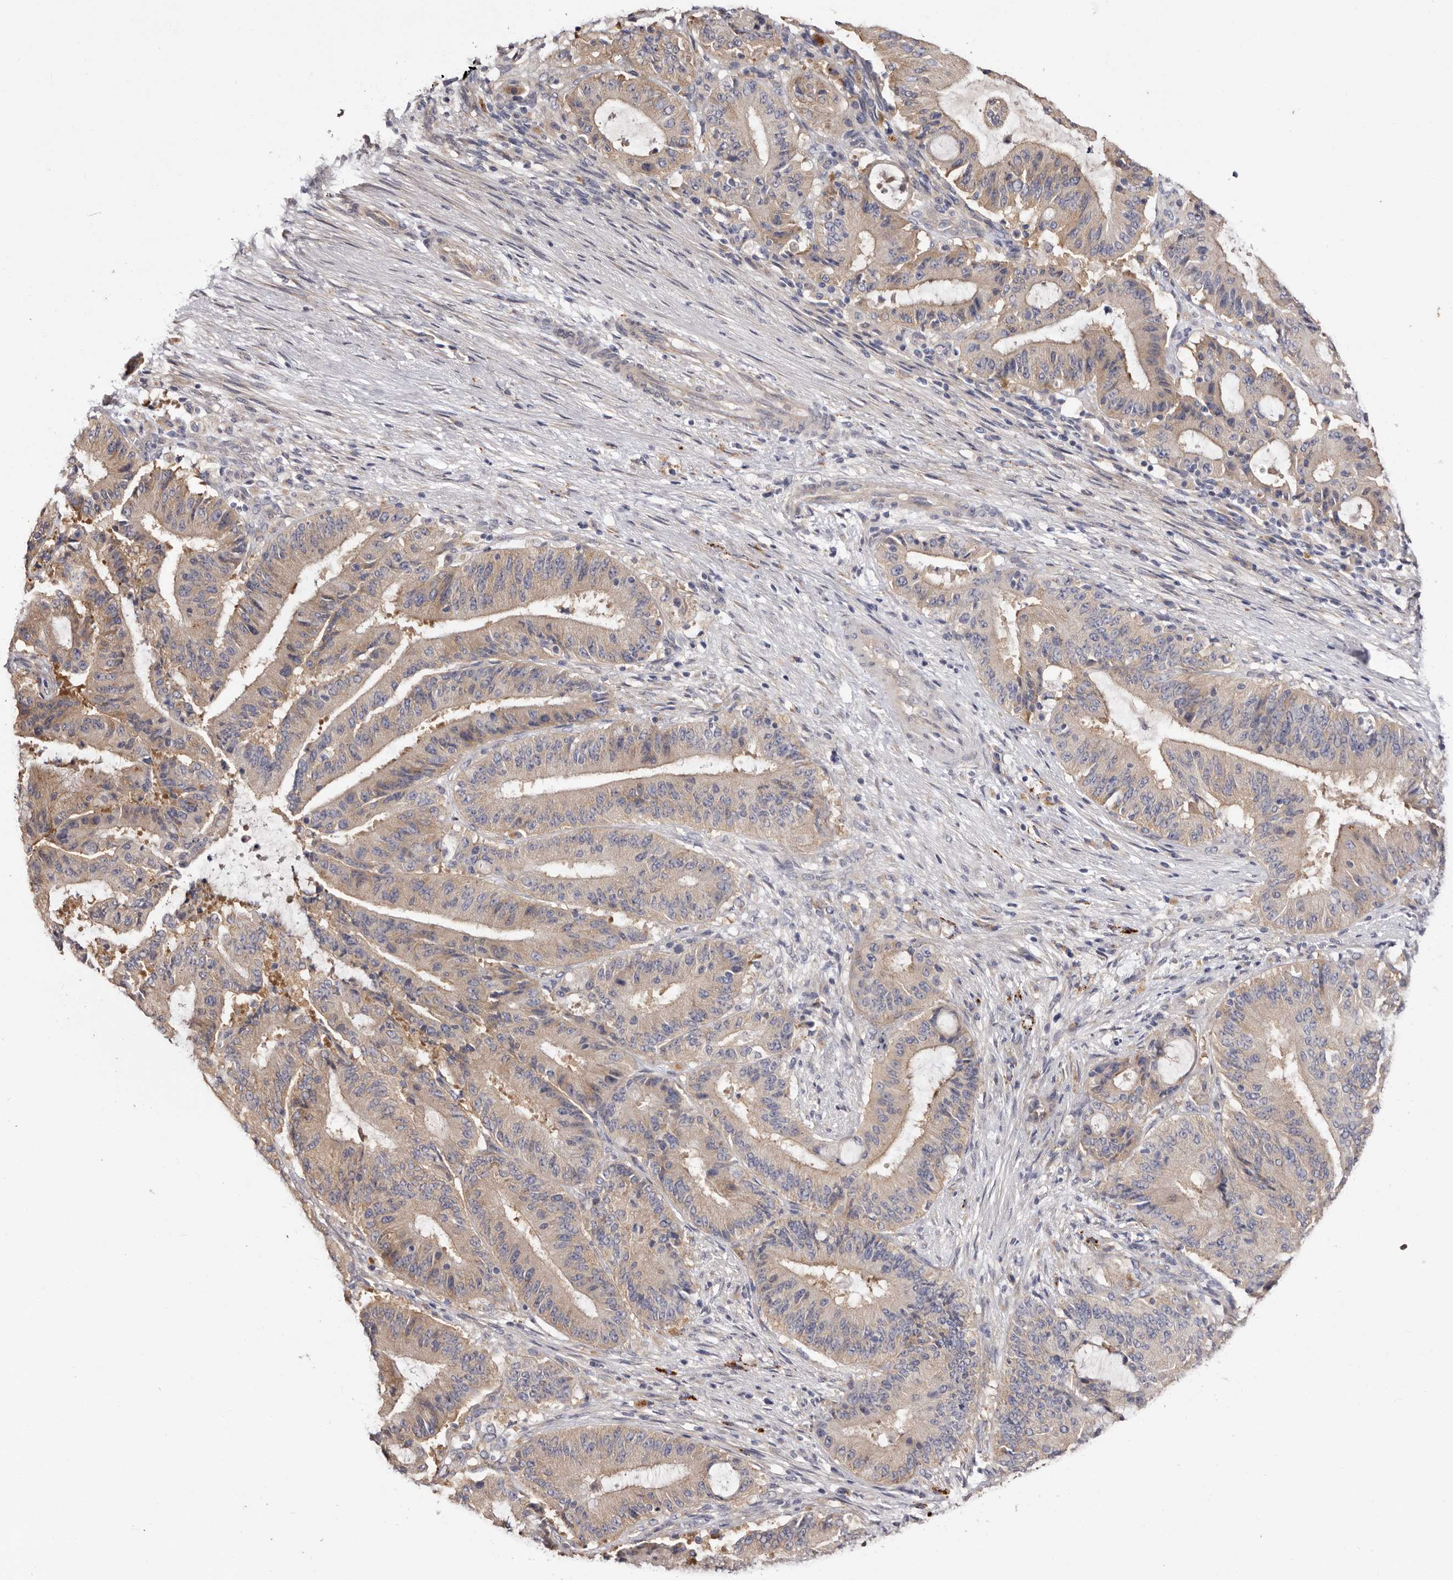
{"staining": {"intensity": "weak", "quantity": ">75%", "location": "cytoplasmic/membranous"}, "tissue": "liver cancer", "cell_type": "Tumor cells", "image_type": "cancer", "snomed": [{"axis": "morphology", "description": "Normal tissue, NOS"}, {"axis": "morphology", "description": "Cholangiocarcinoma"}, {"axis": "topography", "description": "Liver"}, {"axis": "topography", "description": "Peripheral nerve tissue"}], "caption": "DAB immunohistochemical staining of human liver cancer (cholangiocarcinoma) exhibits weak cytoplasmic/membranous protein staining in about >75% of tumor cells.", "gene": "FAM167B", "patient": {"sex": "female", "age": 73}}